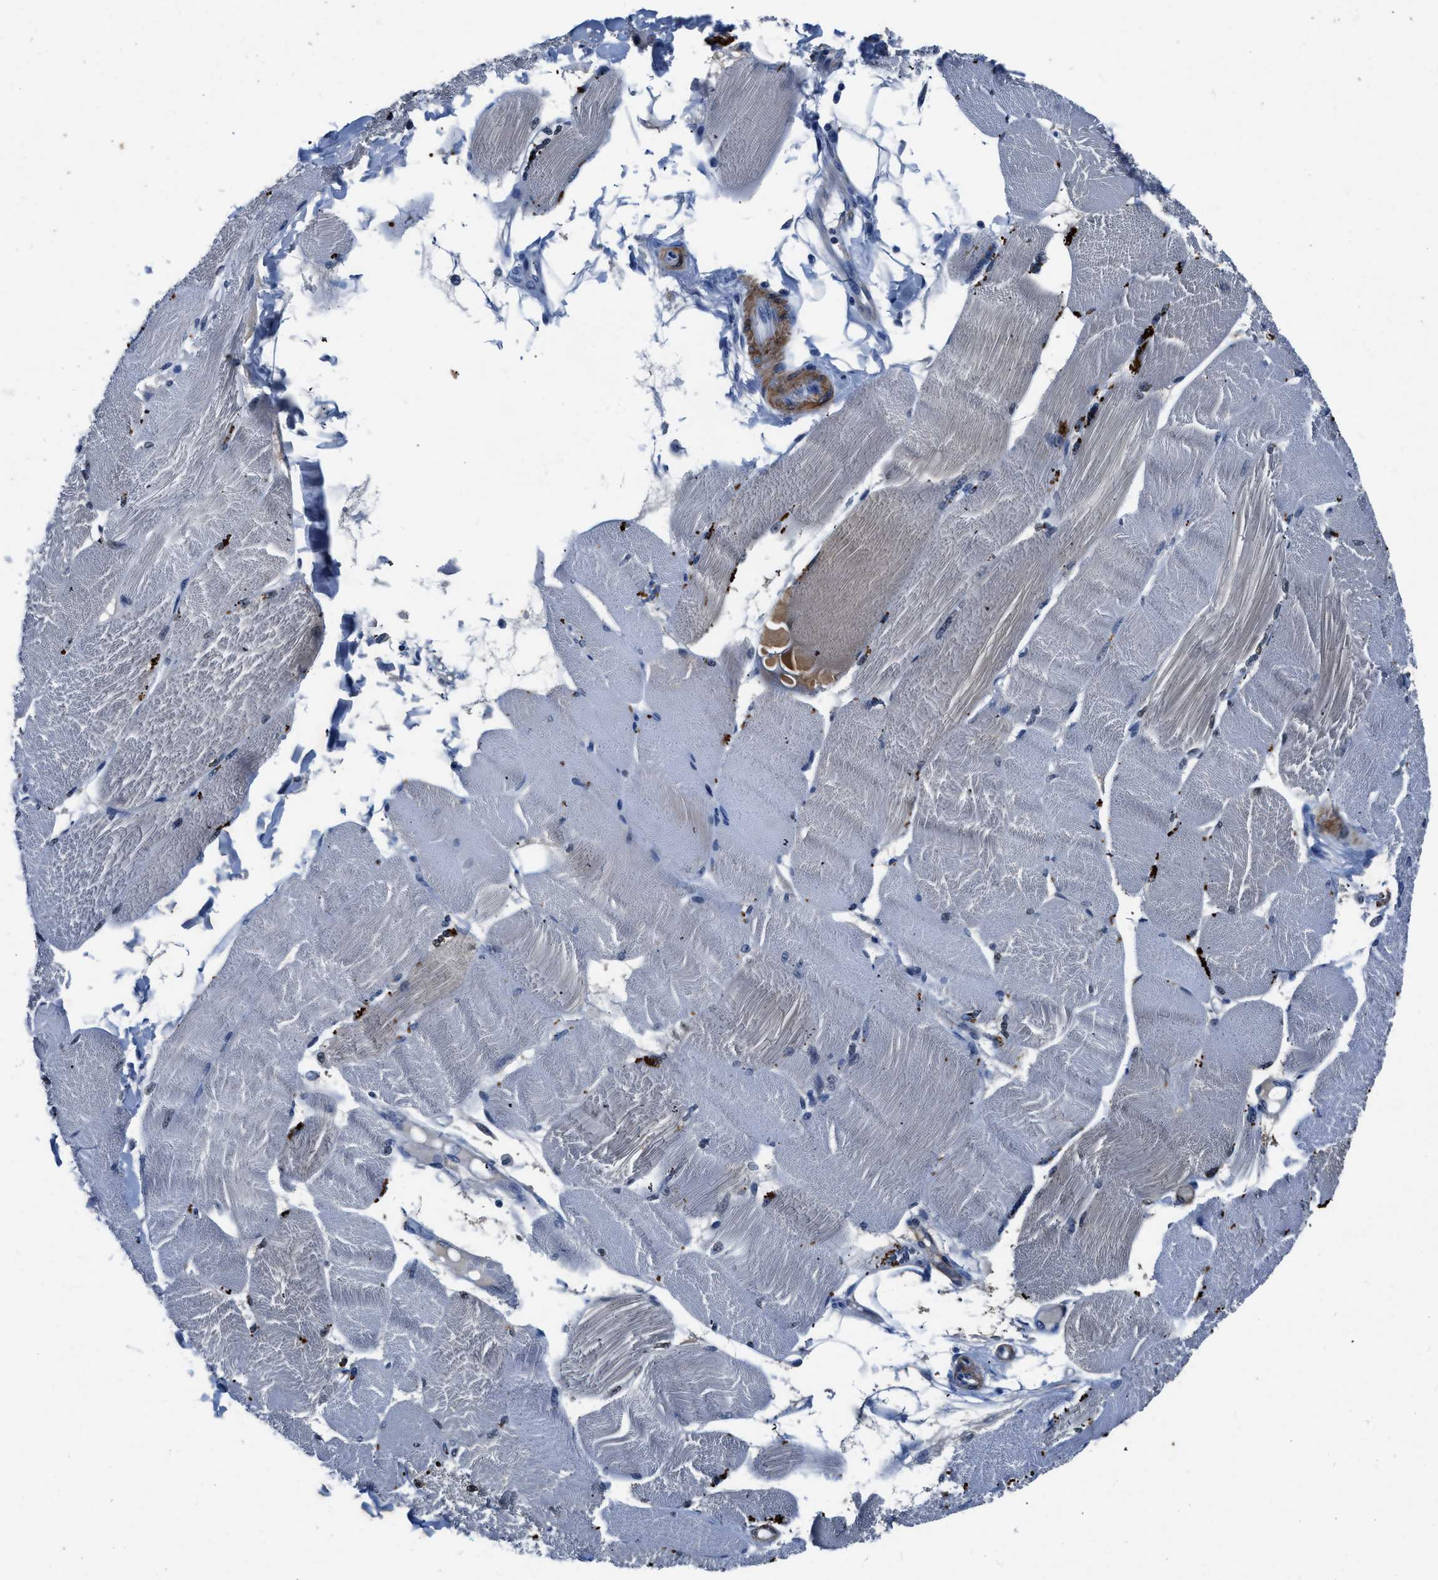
{"staining": {"intensity": "weak", "quantity": "<25%", "location": "cytoplasmic/membranous"}, "tissue": "skeletal muscle", "cell_type": "Myocytes", "image_type": "normal", "snomed": [{"axis": "morphology", "description": "Normal tissue, NOS"}, {"axis": "topography", "description": "Skin"}, {"axis": "topography", "description": "Skeletal muscle"}], "caption": "Immunohistochemical staining of normal human skeletal muscle shows no significant expression in myocytes.", "gene": "LANCL2", "patient": {"sex": "male", "age": 83}}